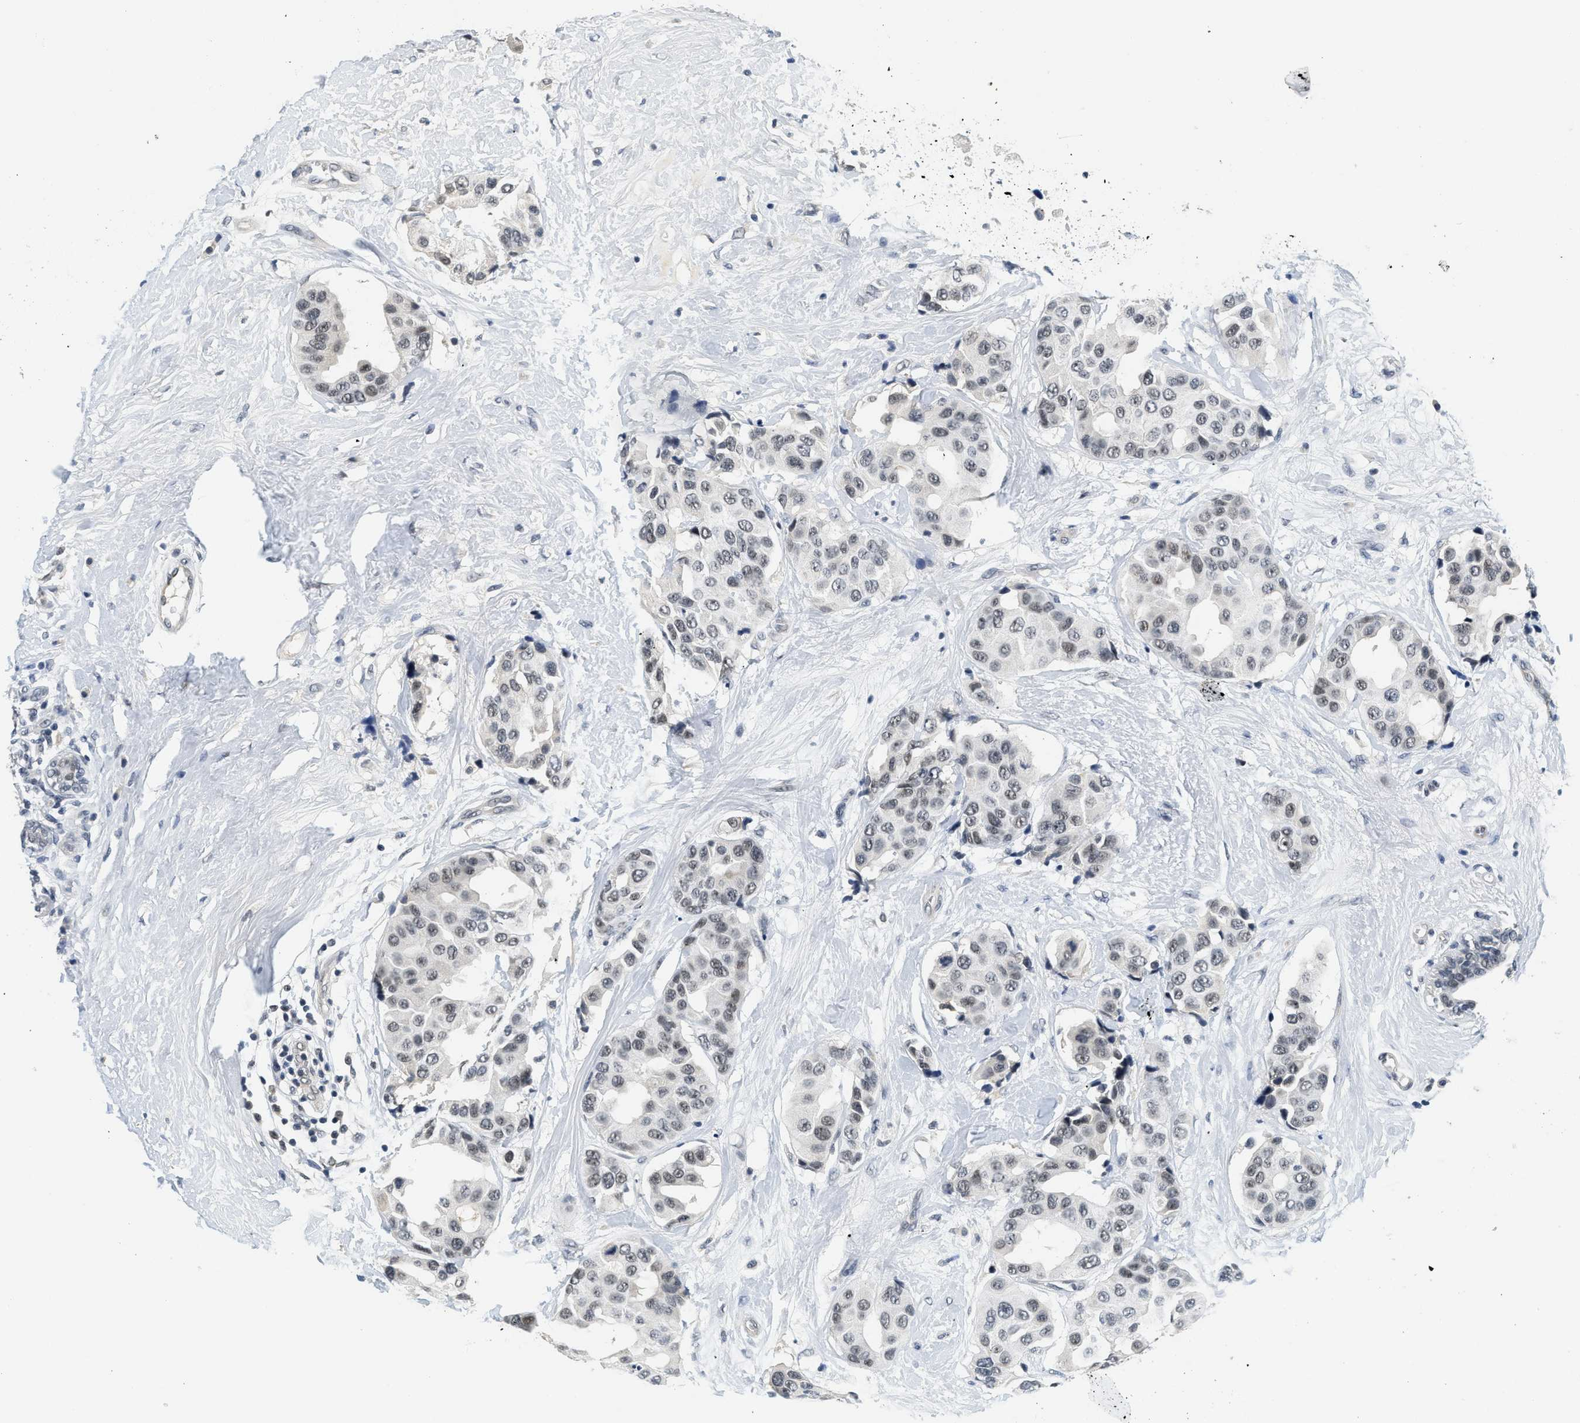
{"staining": {"intensity": "moderate", "quantity": "25%-75%", "location": "nuclear"}, "tissue": "breast cancer", "cell_type": "Tumor cells", "image_type": "cancer", "snomed": [{"axis": "morphology", "description": "Normal tissue, NOS"}, {"axis": "morphology", "description": "Duct carcinoma"}, {"axis": "topography", "description": "Breast"}], "caption": "IHC of breast intraductal carcinoma displays medium levels of moderate nuclear staining in about 25%-75% of tumor cells.", "gene": "MZF1", "patient": {"sex": "female", "age": 39}}